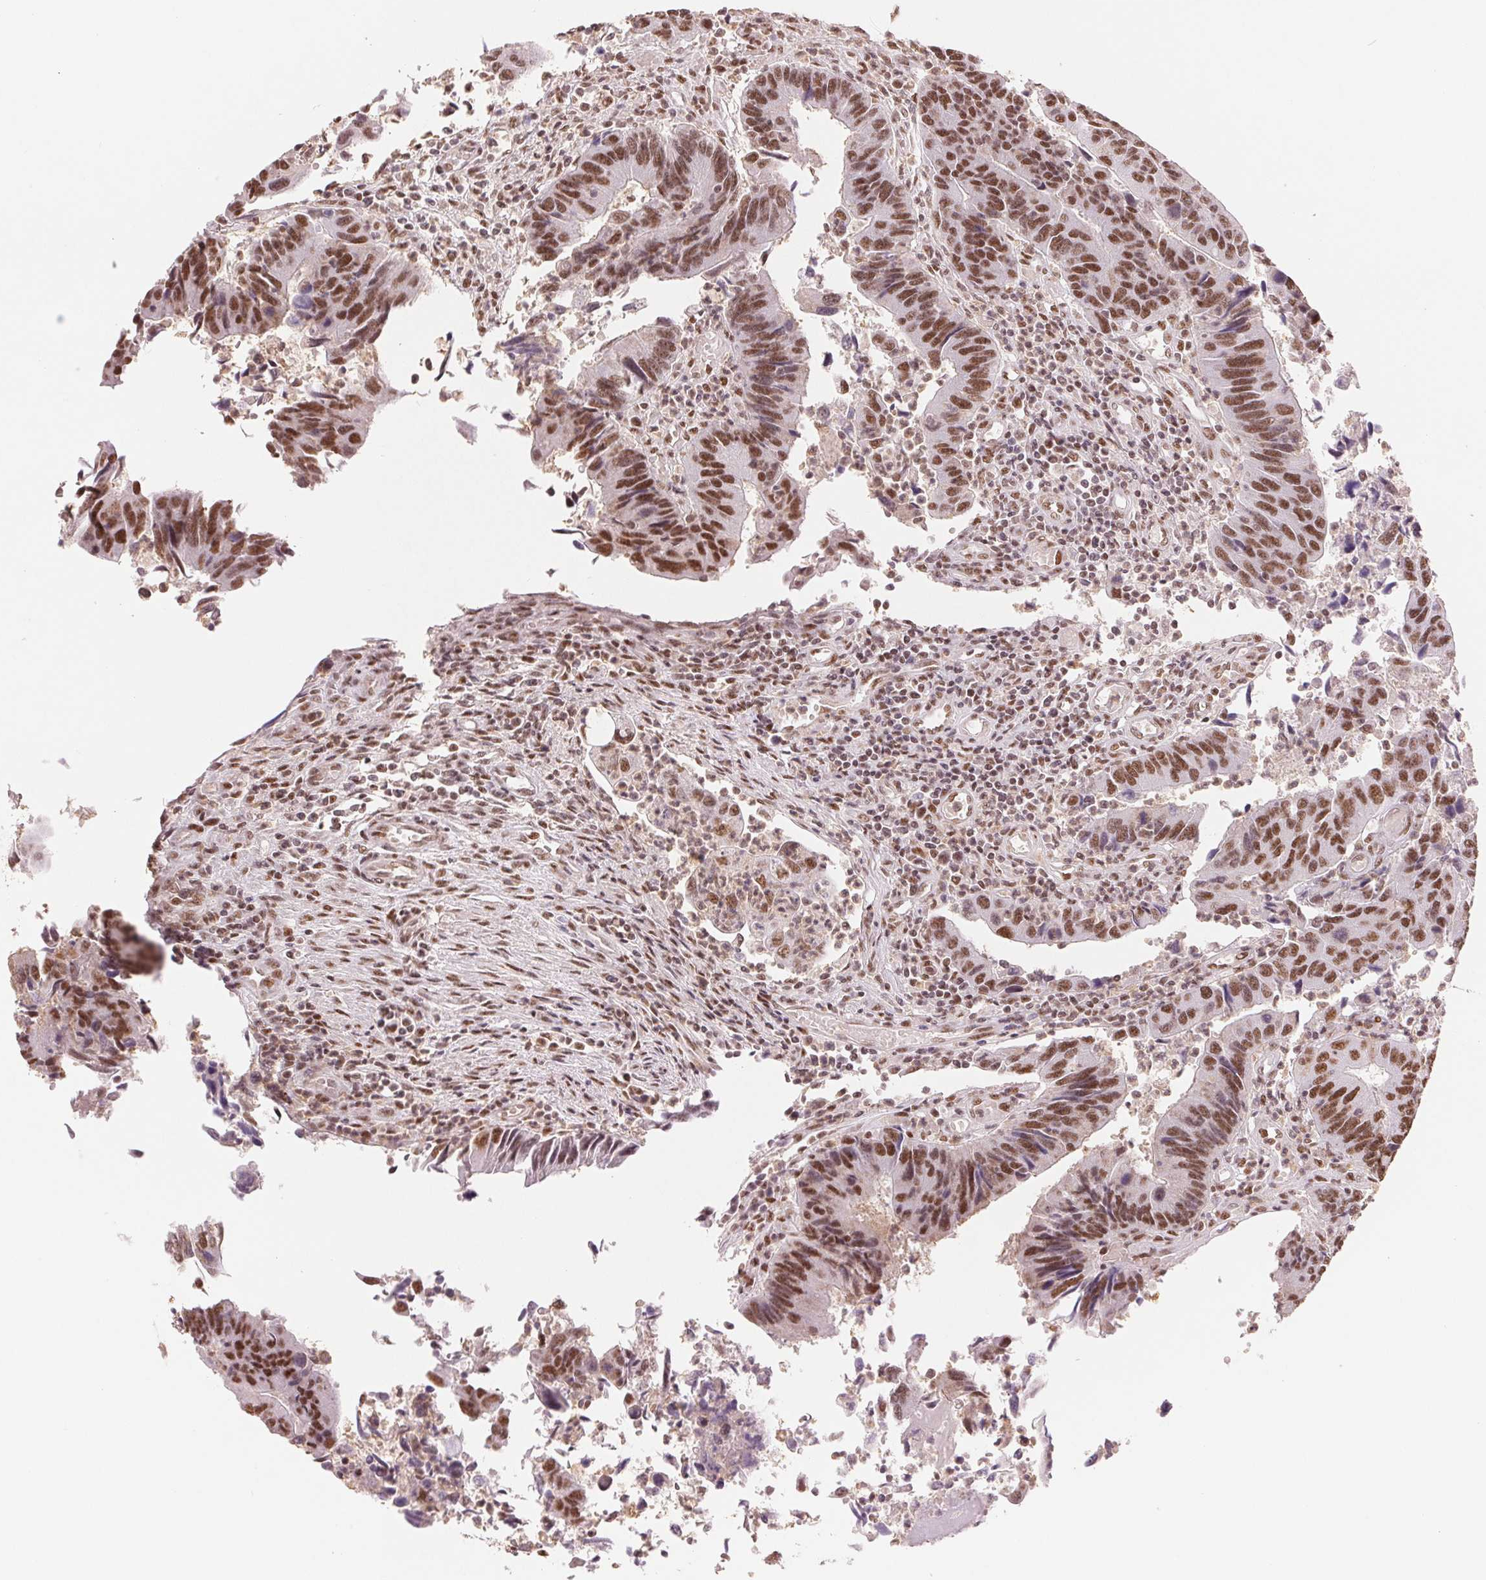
{"staining": {"intensity": "moderate", "quantity": ">75%", "location": "nuclear"}, "tissue": "colorectal cancer", "cell_type": "Tumor cells", "image_type": "cancer", "snomed": [{"axis": "morphology", "description": "Adenocarcinoma, NOS"}, {"axis": "topography", "description": "Colon"}], "caption": "Immunohistochemical staining of human adenocarcinoma (colorectal) shows medium levels of moderate nuclear expression in about >75% of tumor cells.", "gene": "SREK1", "patient": {"sex": "female", "age": 67}}